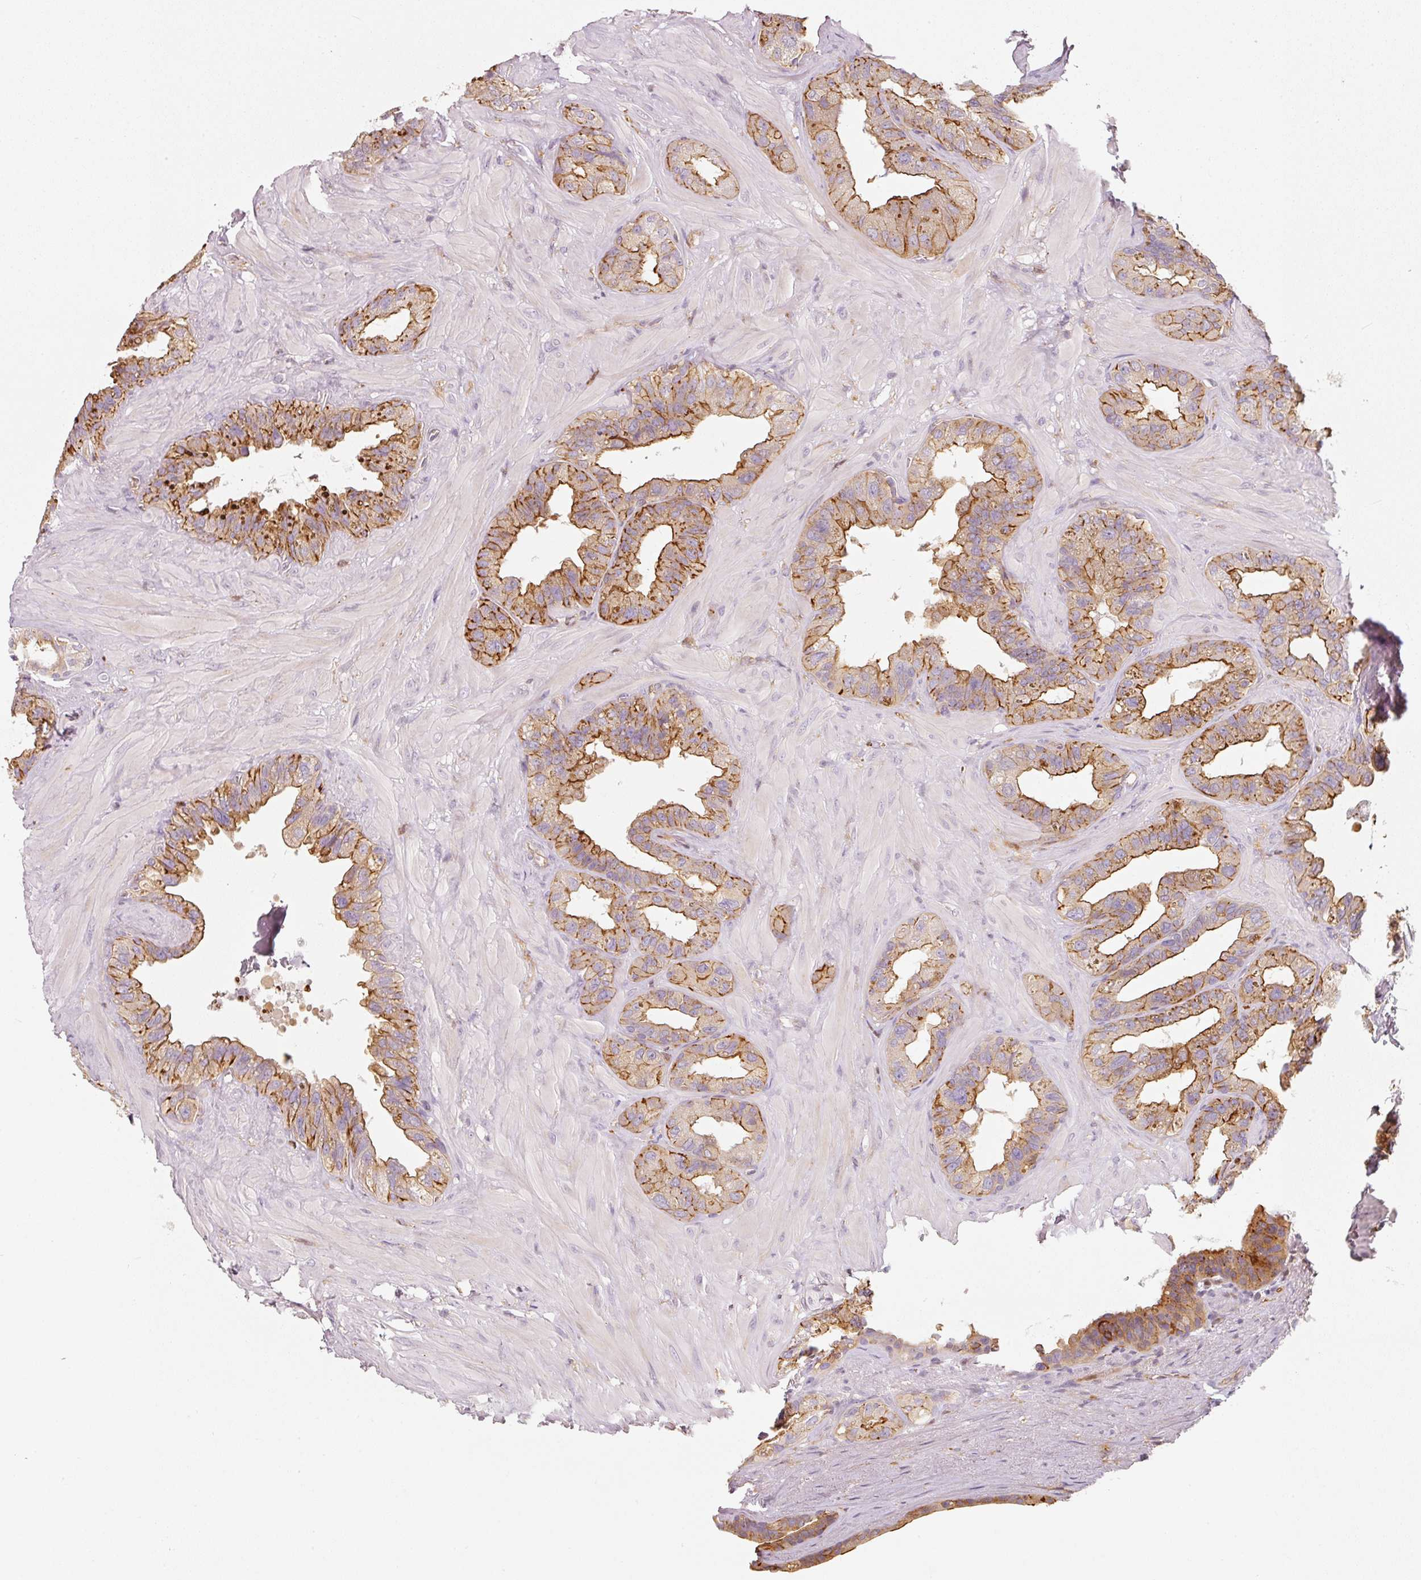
{"staining": {"intensity": "strong", "quantity": "25%-75%", "location": "cytoplasmic/membranous"}, "tissue": "seminal vesicle", "cell_type": "Glandular cells", "image_type": "normal", "snomed": [{"axis": "morphology", "description": "Normal tissue, NOS"}, {"axis": "topography", "description": "Seminal veicle"}, {"axis": "topography", "description": "Peripheral nerve tissue"}], "caption": "This photomicrograph exhibits normal seminal vesicle stained with immunohistochemistry (IHC) to label a protein in brown. The cytoplasmic/membranous of glandular cells show strong positivity for the protein. Nuclei are counter-stained blue.", "gene": "IQGAP2", "patient": {"sex": "male", "age": 76}}